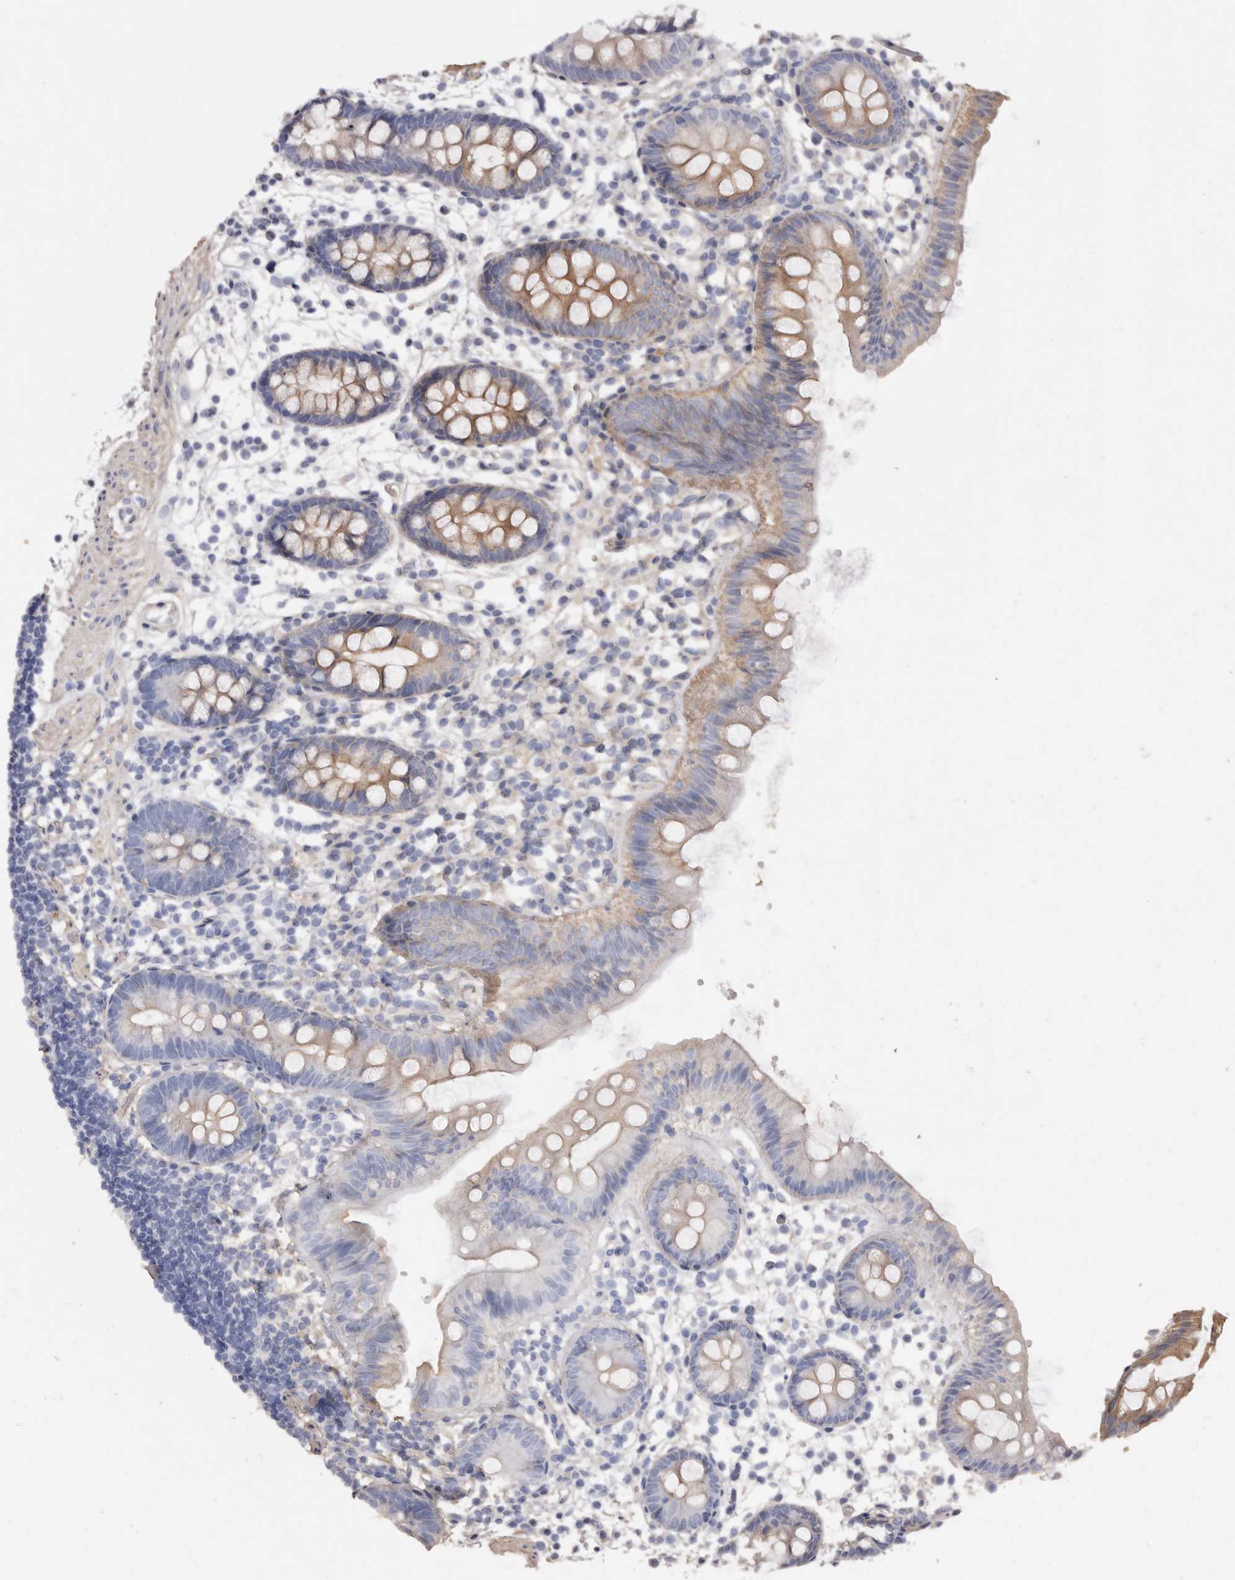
{"staining": {"intensity": "negative", "quantity": "none", "location": "none"}, "tissue": "colon", "cell_type": "Endothelial cells", "image_type": "normal", "snomed": [{"axis": "morphology", "description": "Normal tissue, NOS"}, {"axis": "topography", "description": "Colon"}], "caption": "An immunohistochemistry (IHC) histopathology image of unremarkable colon is shown. There is no staining in endothelial cells of colon. (DAB (3,3'-diaminobenzidine) IHC with hematoxylin counter stain).", "gene": "COQ8B", "patient": {"sex": "male", "age": 56}}